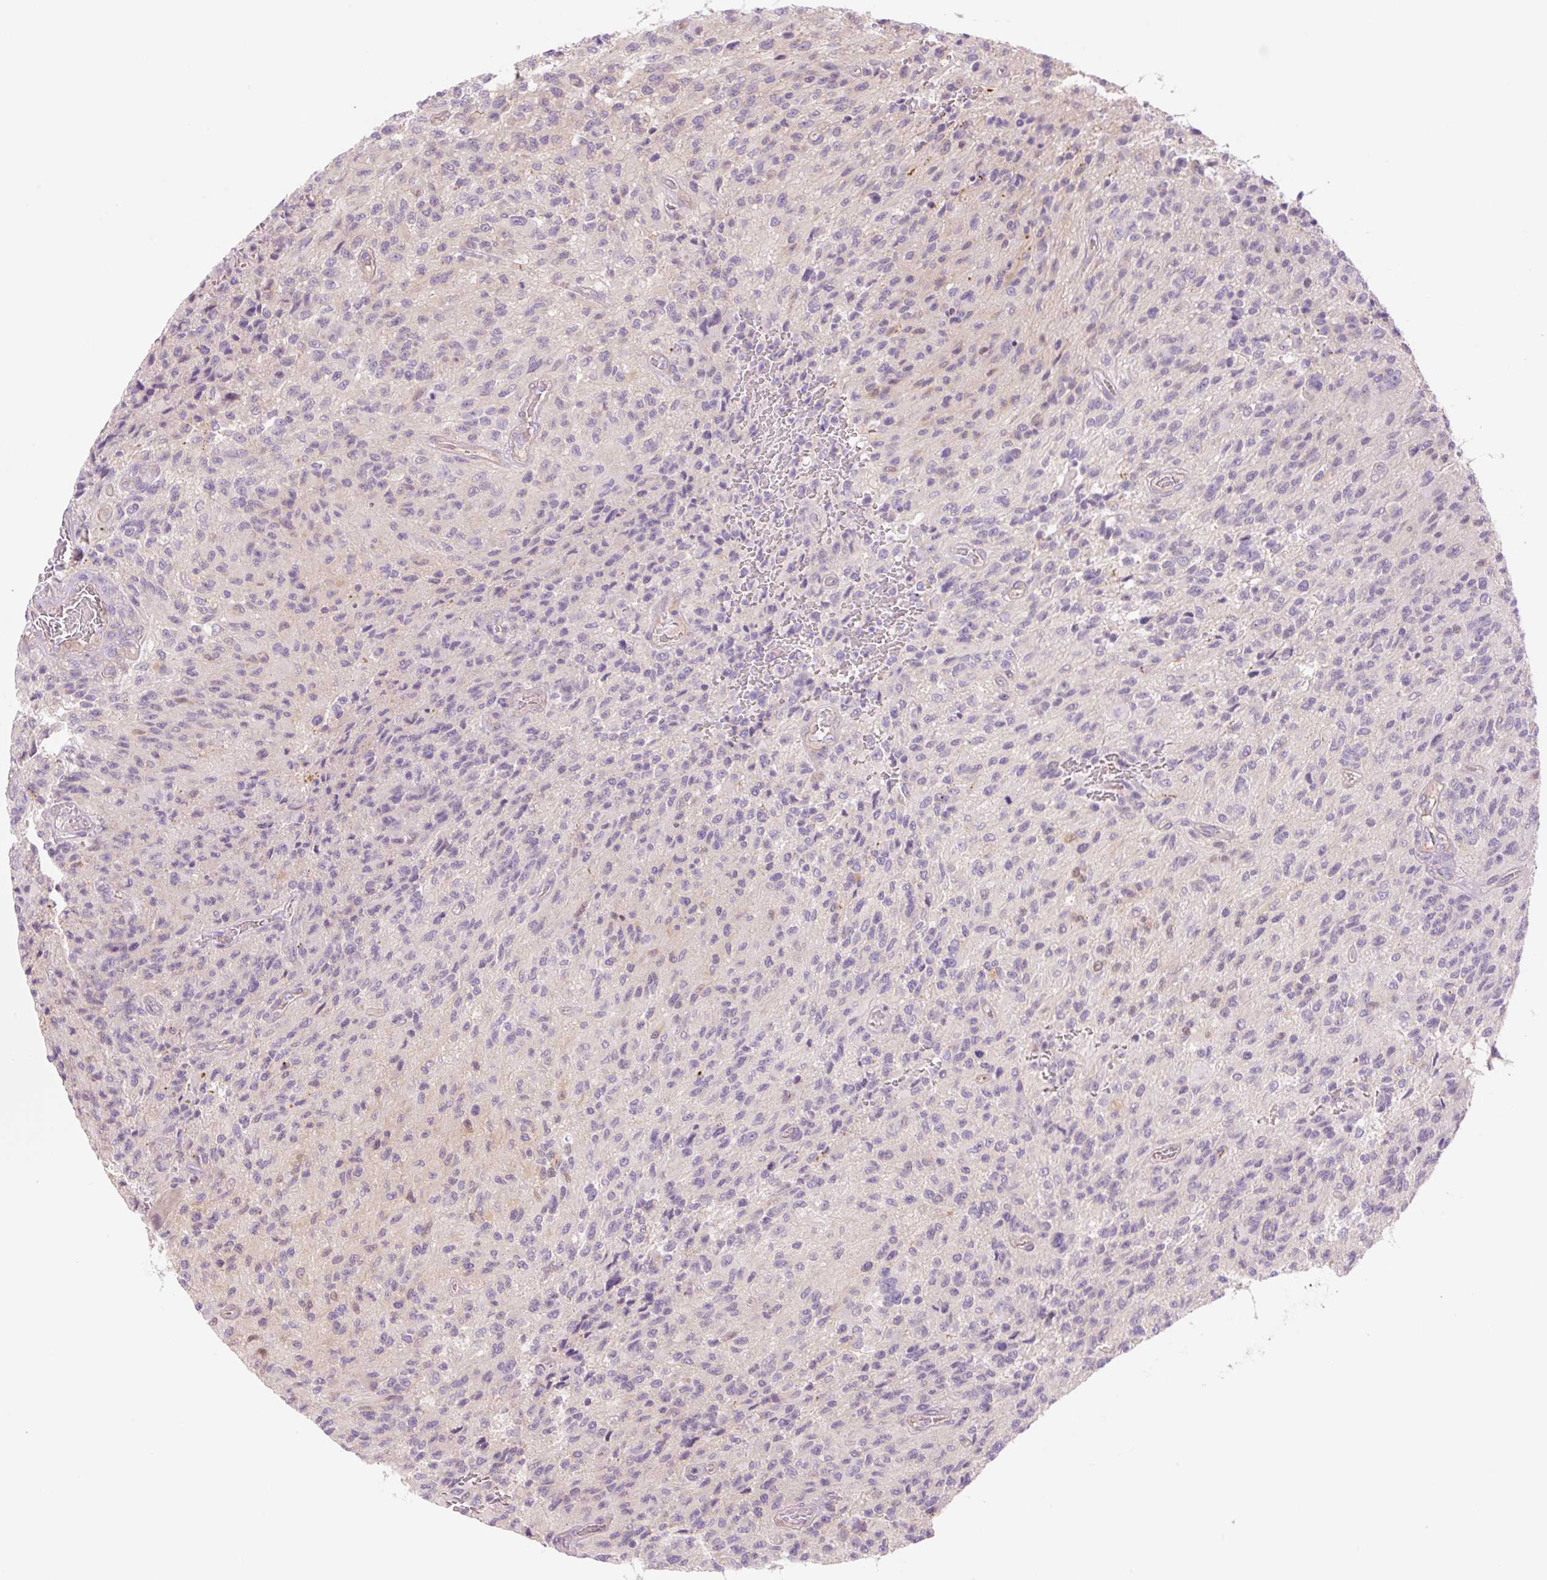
{"staining": {"intensity": "negative", "quantity": "none", "location": "none"}, "tissue": "glioma", "cell_type": "Tumor cells", "image_type": "cancer", "snomed": [{"axis": "morphology", "description": "Normal tissue, NOS"}, {"axis": "morphology", "description": "Glioma, malignant, High grade"}, {"axis": "topography", "description": "Cerebral cortex"}], "caption": "Tumor cells show no significant expression in malignant high-grade glioma.", "gene": "NLRP5", "patient": {"sex": "male", "age": 56}}